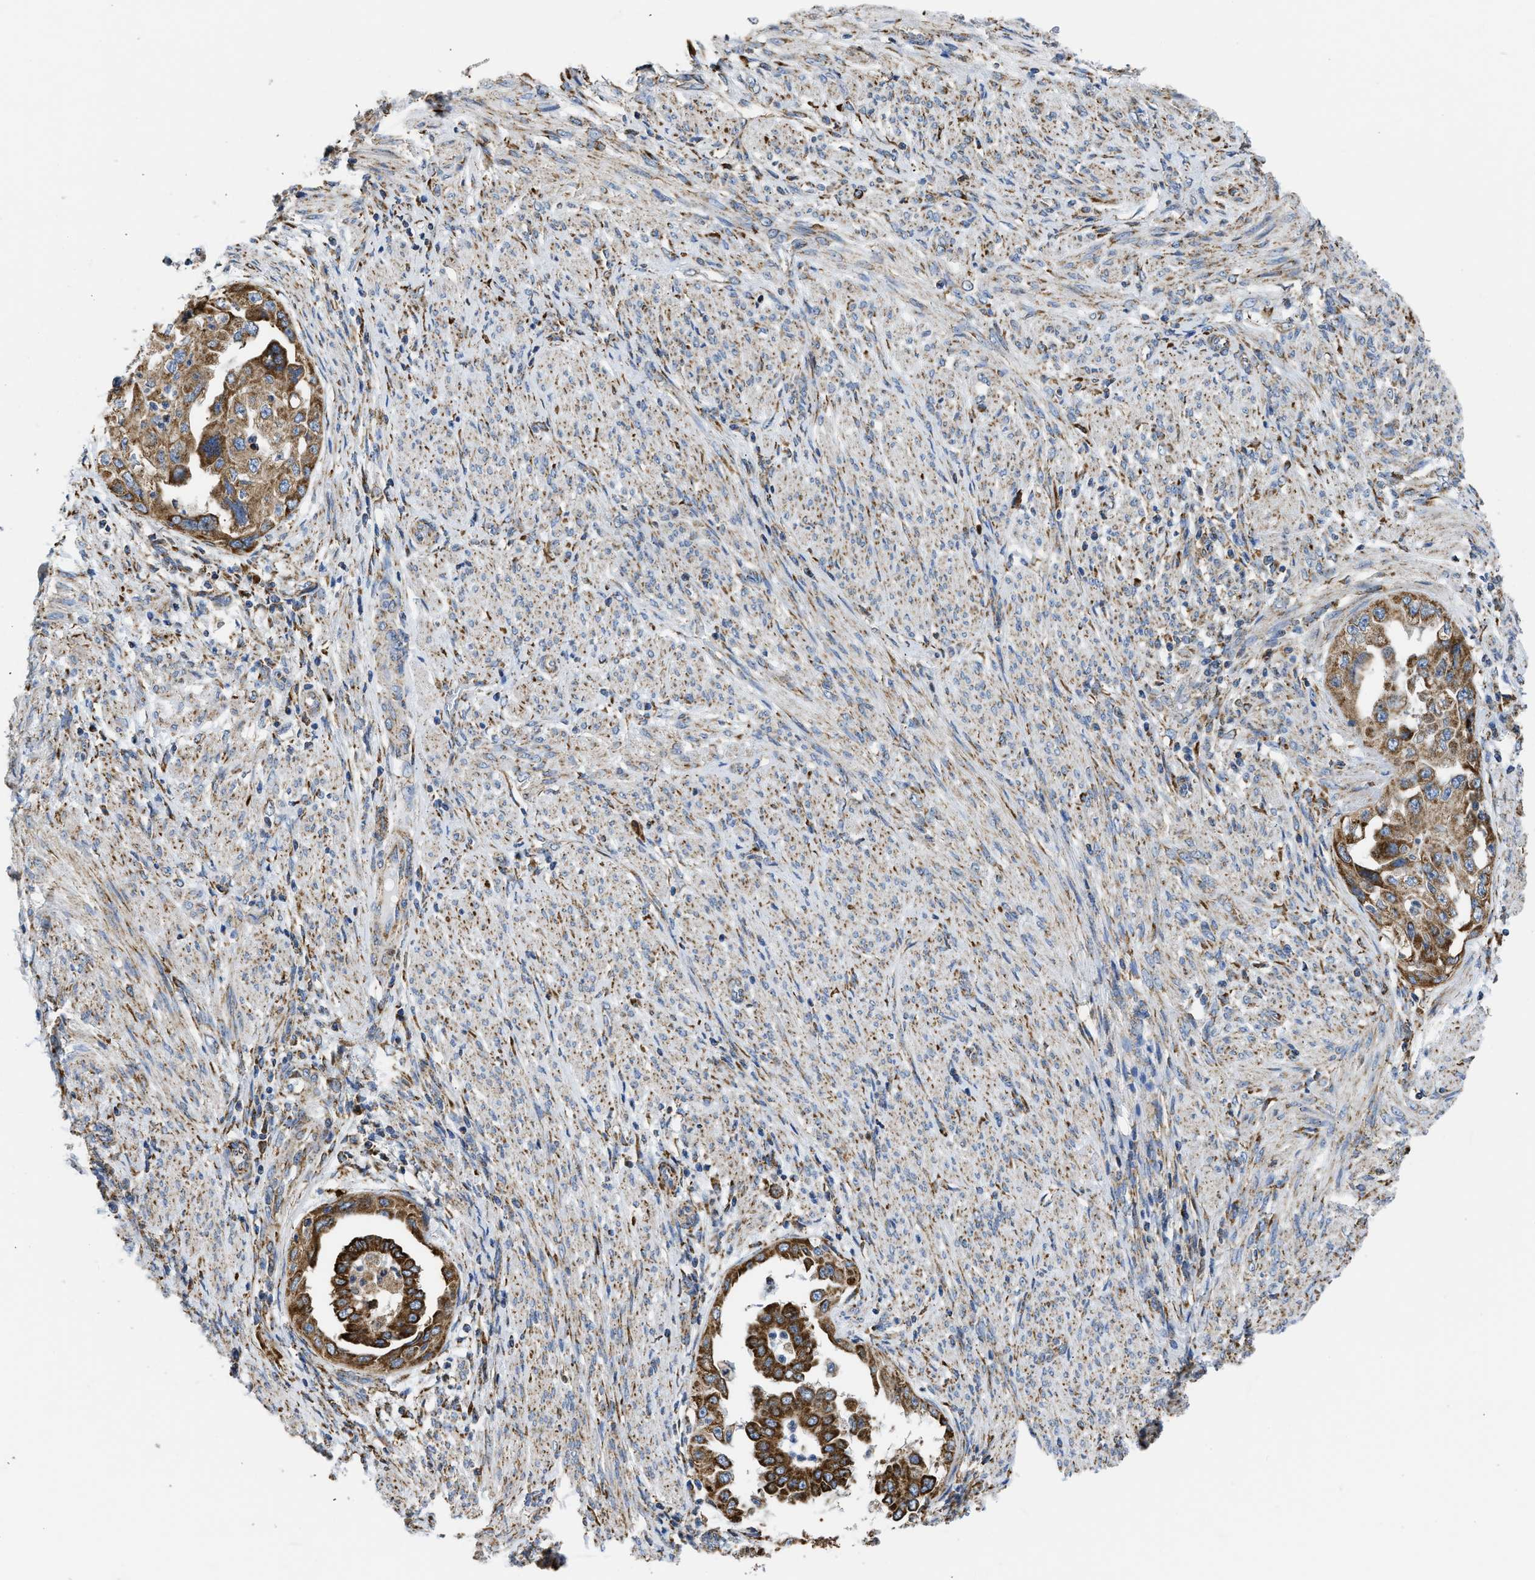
{"staining": {"intensity": "strong", "quantity": ">75%", "location": "cytoplasmic/membranous"}, "tissue": "endometrial cancer", "cell_type": "Tumor cells", "image_type": "cancer", "snomed": [{"axis": "morphology", "description": "Adenocarcinoma, NOS"}, {"axis": "topography", "description": "Endometrium"}], "caption": "Immunohistochemical staining of human endometrial adenocarcinoma demonstrates high levels of strong cytoplasmic/membranous positivity in approximately >75% of tumor cells. The protein is stained brown, and the nuclei are stained in blue (DAB (3,3'-diaminobenzidine) IHC with brightfield microscopy, high magnification).", "gene": "CYCS", "patient": {"sex": "female", "age": 85}}